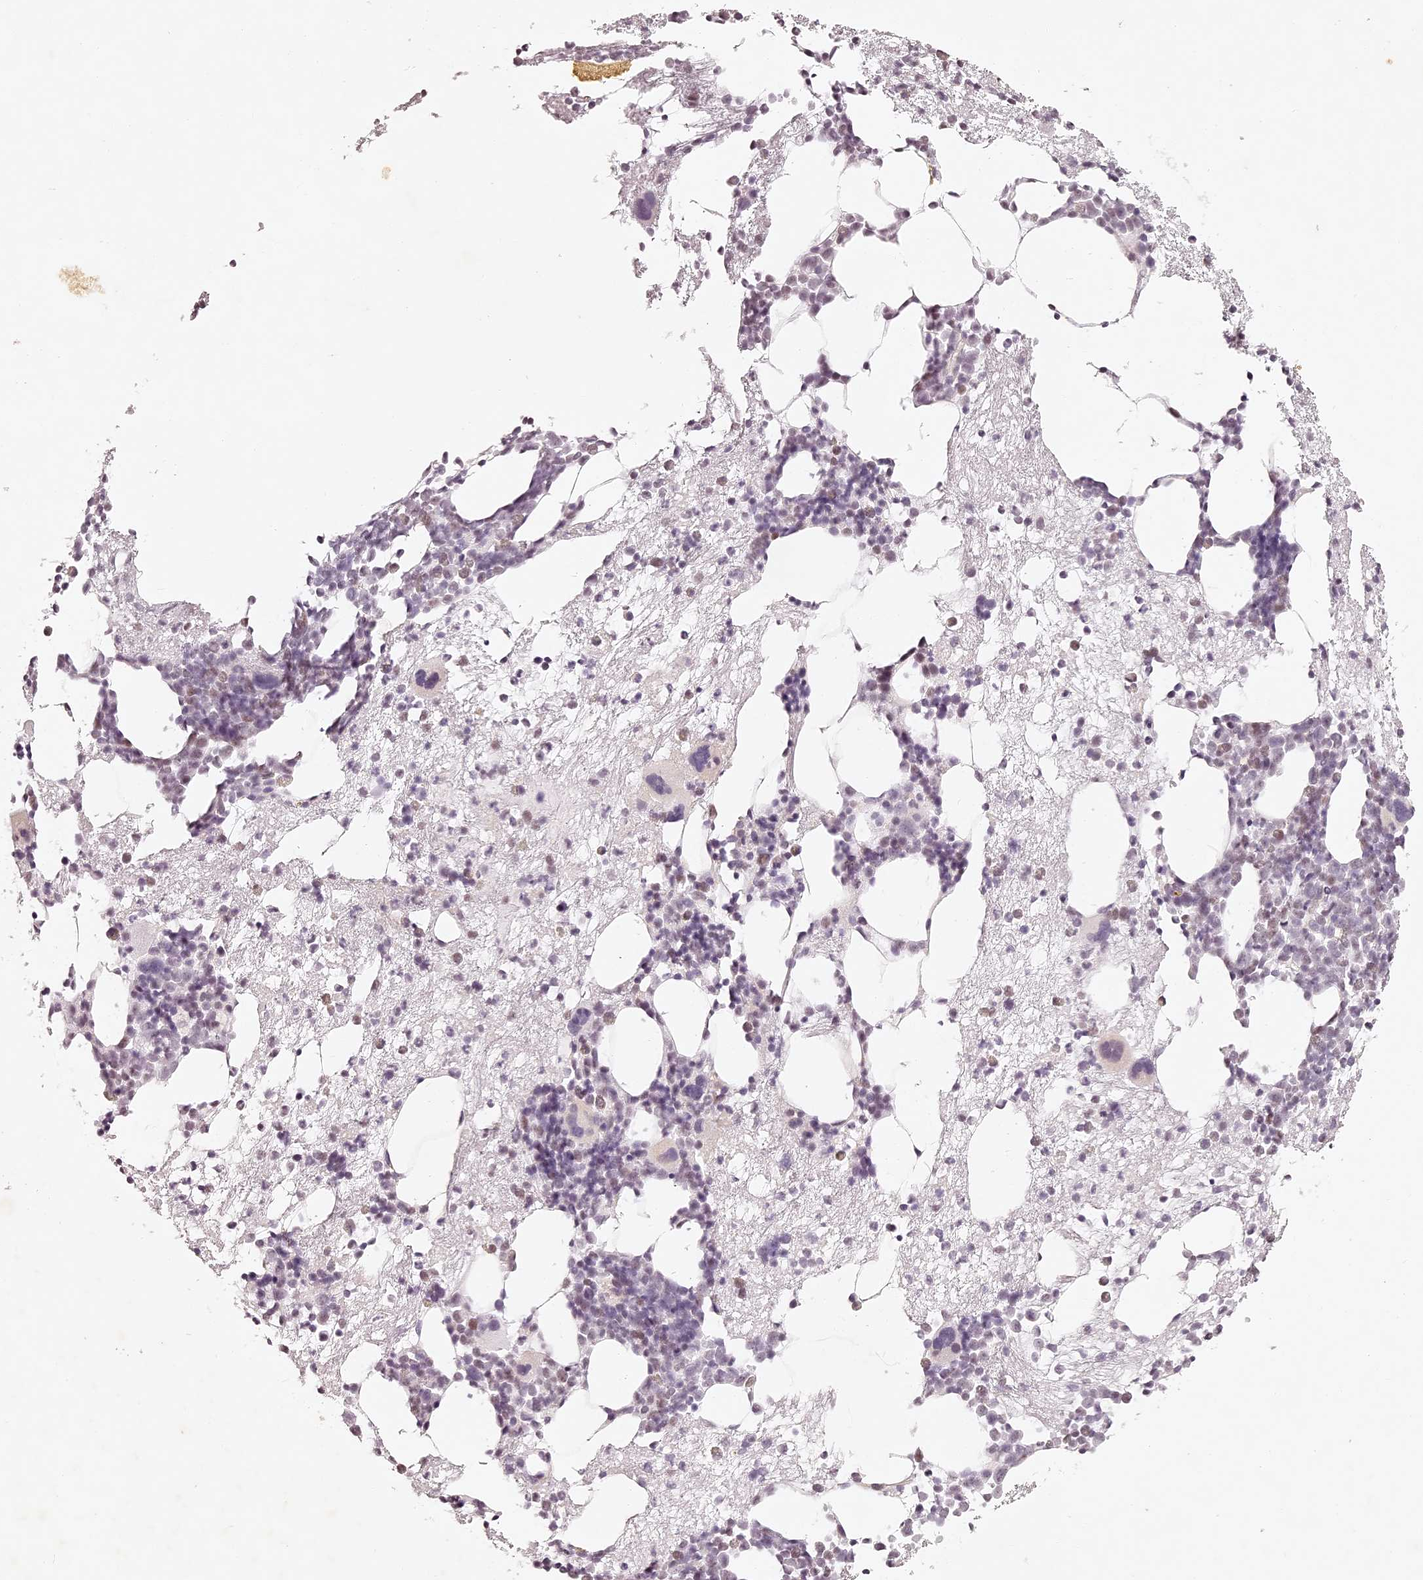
{"staining": {"intensity": "weak", "quantity": "<25%", "location": "nuclear"}, "tissue": "bone marrow", "cell_type": "Hematopoietic cells", "image_type": "normal", "snomed": [{"axis": "morphology", "description": "Normal tissue, NOS"}, {"axis": "topography", "description": "Bone marrow"}], "caption": "A high-resolution micrograph shows immunohistochemistry staining of benign bone marrow, which reveals no significant expression in hematopoietic cells. The staining was performed using DAB to visualize the protein expression in brown, while the nuclei were stained in blue with hematoxylin (Magnification: 20x).", "gene": "ELAPOR1", "patient": {"sex": "male", "age": 54}}